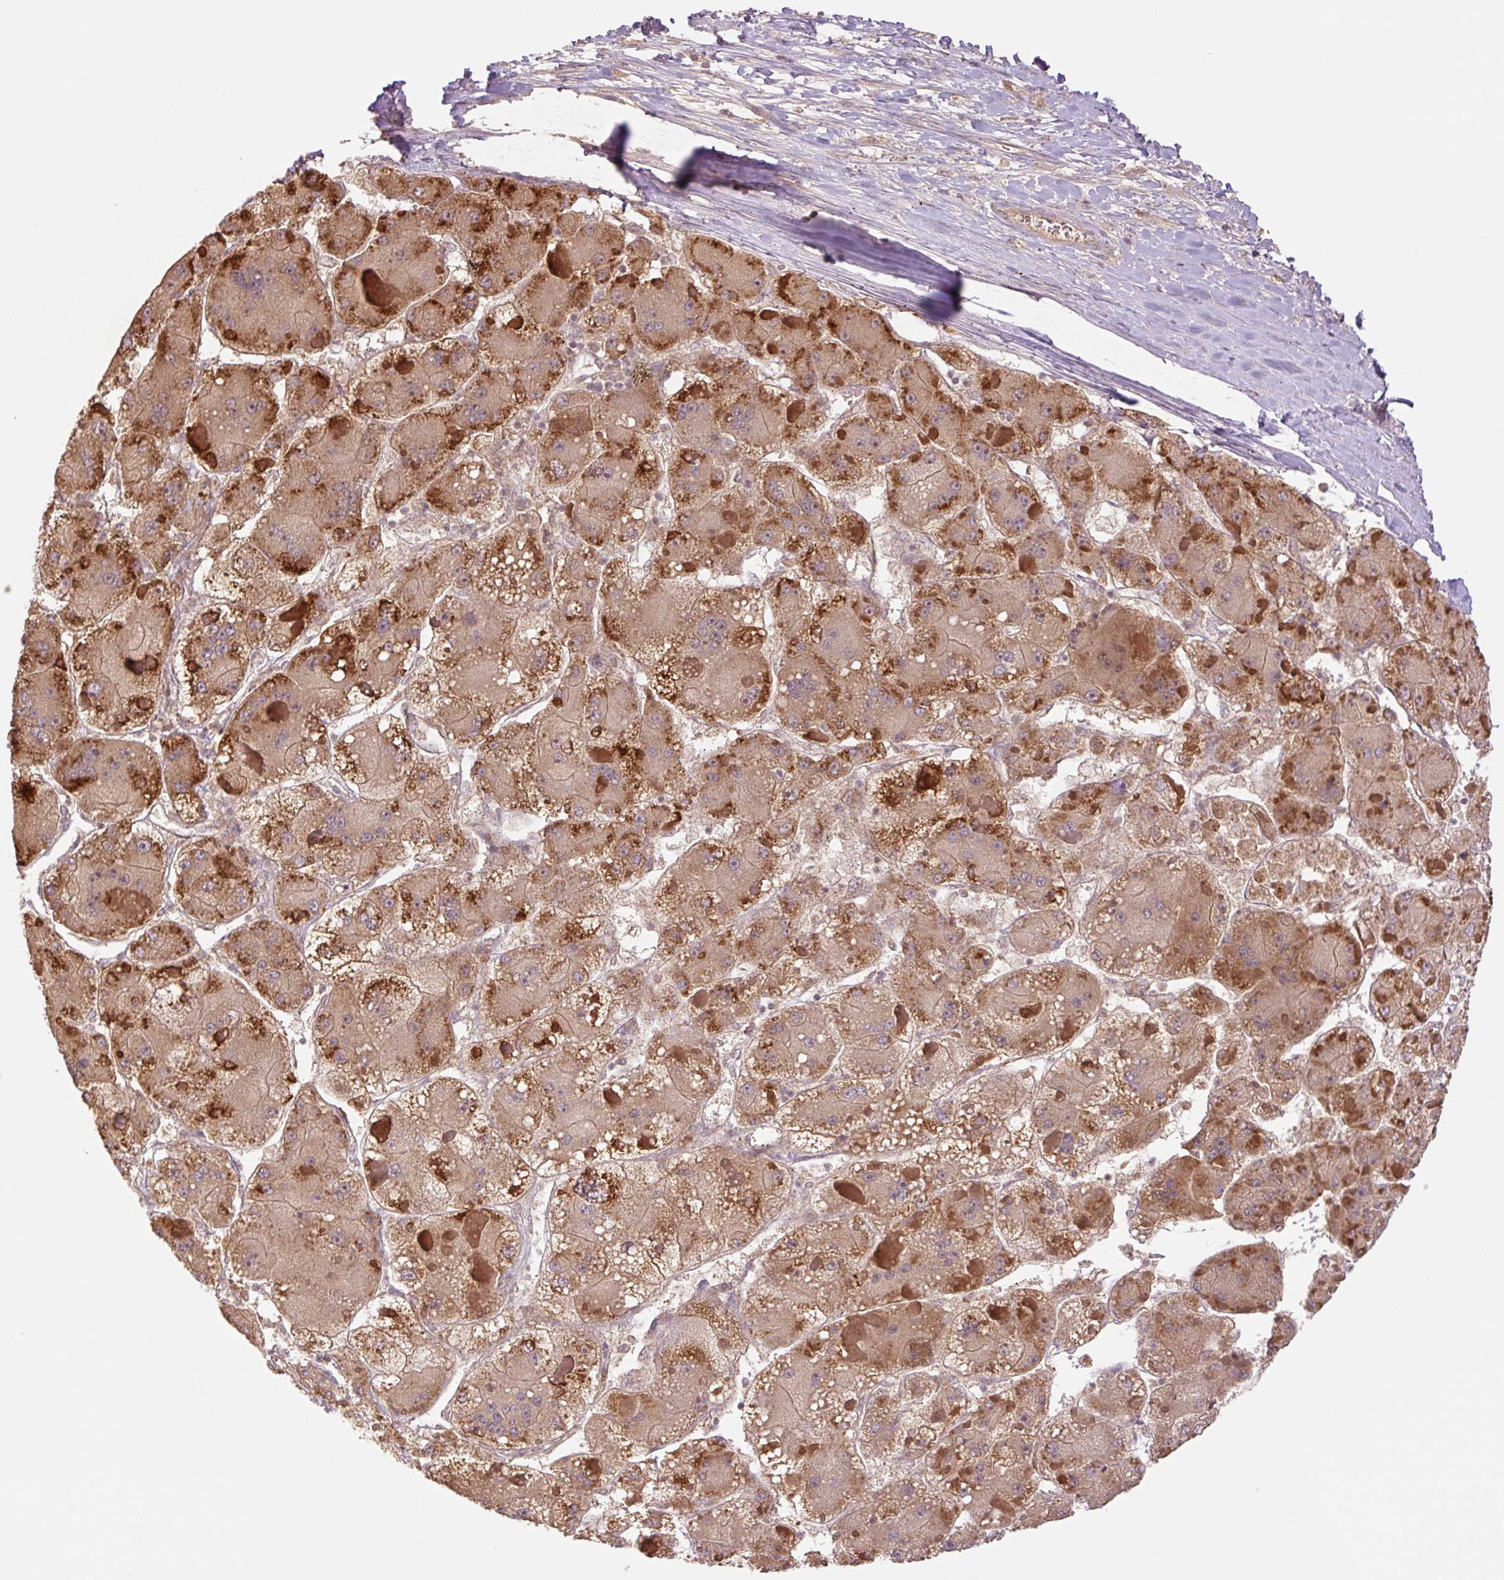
{"staining": {"intensity": "weak", "quantity": ">75%", "location": "cytoplasmic/membranous"}, "tissue": "liver cancer", "cell_type": "Tumor cells", "image_type": "cancer", "snomed": [{"axis": "morphology", "description": "Carcinoma, Hepatocellular, NOS"}, {"axis": "topography", "description": "Liver"}], "caption": "Weak cytoplasmic/membranous positivity for a protein is appreciated in approximately >75% of tumor cells of liver hepatocellular carcinoma using immunohistochemistry (IHC).", "gene": "YJU2B", "patient": {"sex": "female", "age": 73}}